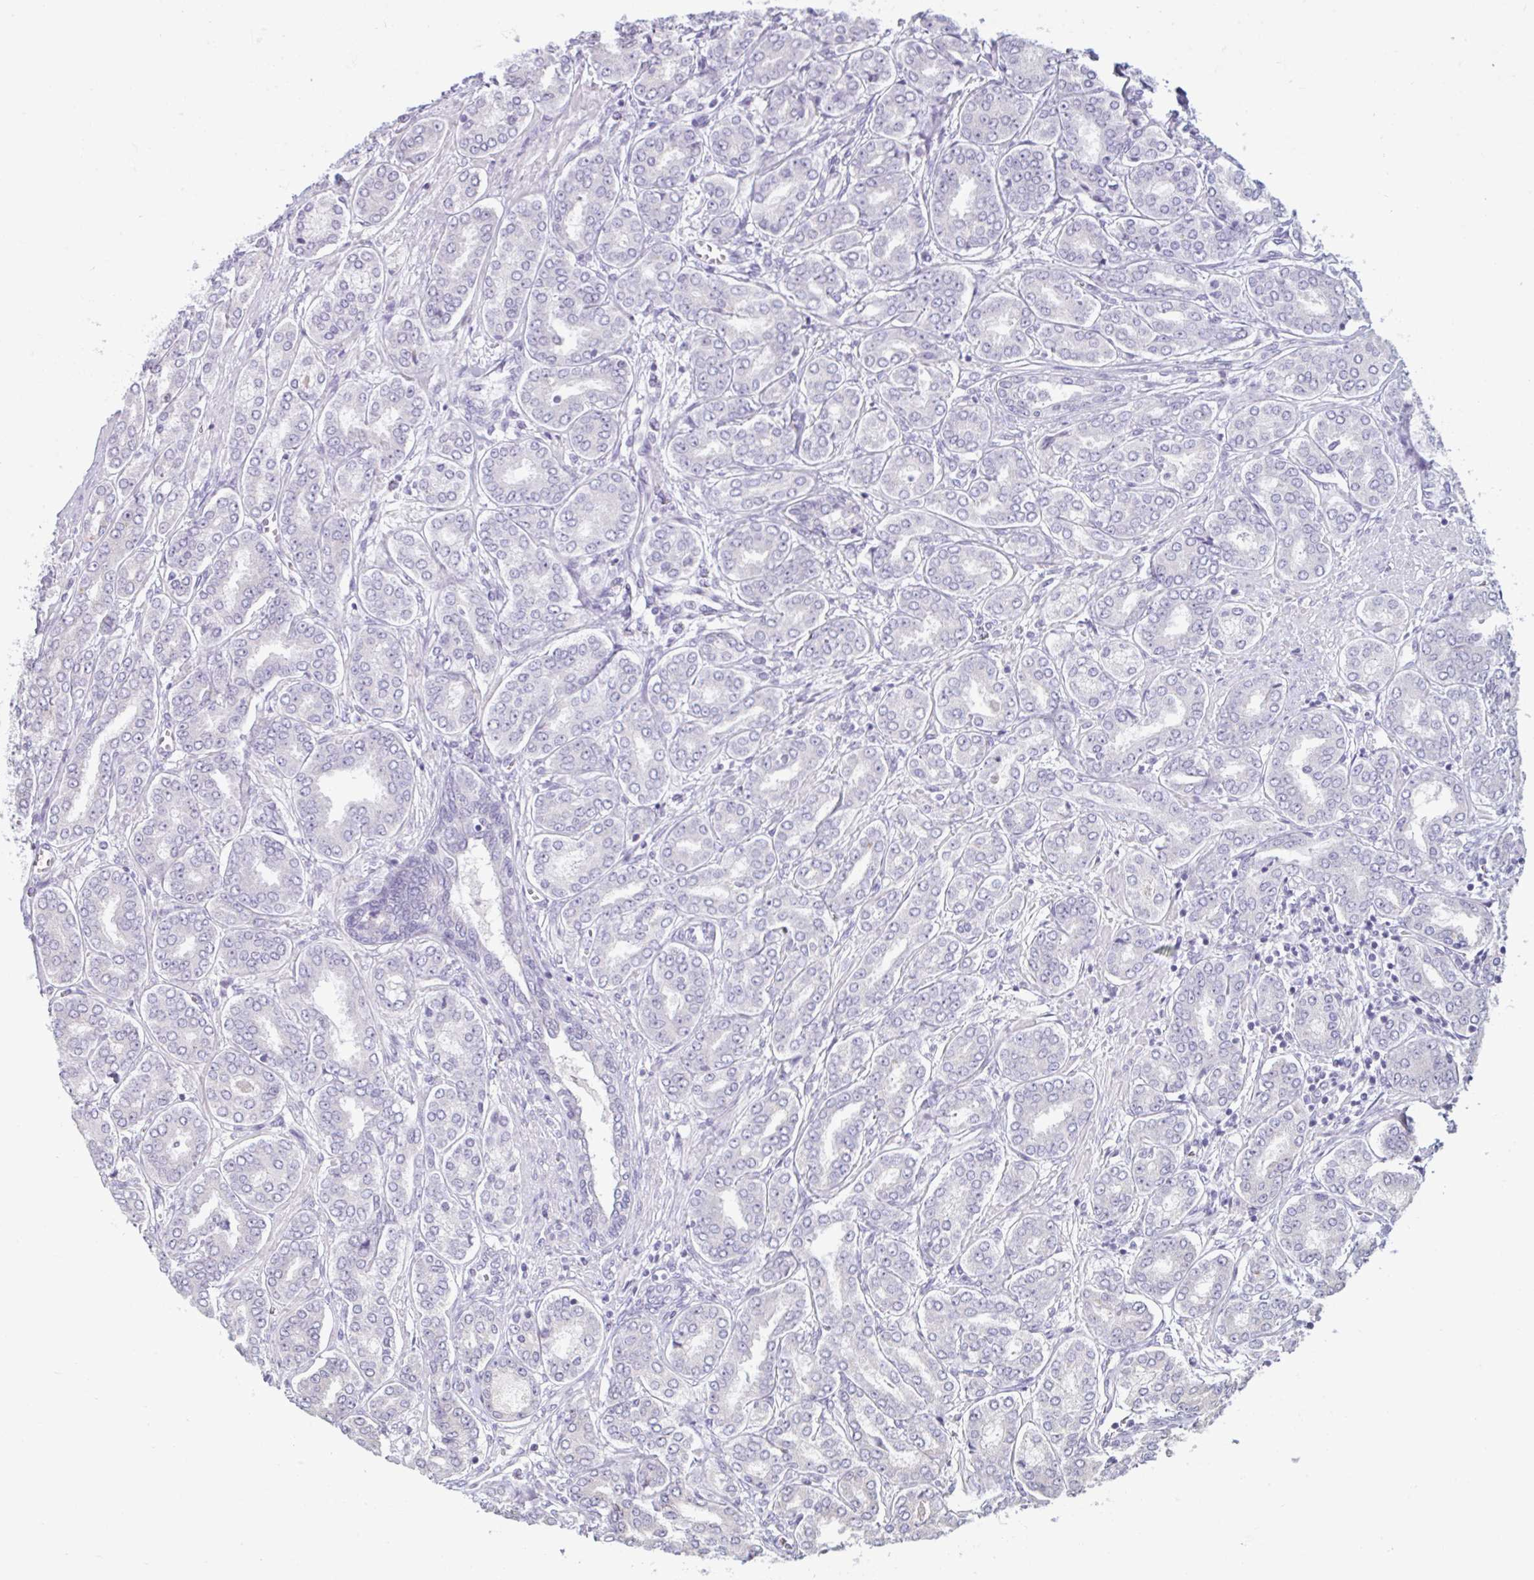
{"staining": {"intensity": "negative", "quantity": "none", "location": "none"}, "tissue": "prostate cancer", "cell_type": "Tumor cells", "image_type": "cancer", "snomed": [{"axis": "morphology", "description": "Adenocarcinoma, High grade"}, {"axis": "topography", "description": "Prostate"}], "caption": "Prostate cancer was stained to show a protein in brown. There is no significant staining in tumor cells.", "gene": "CDH19", "patient": {"sex": "male", "age": 72}}